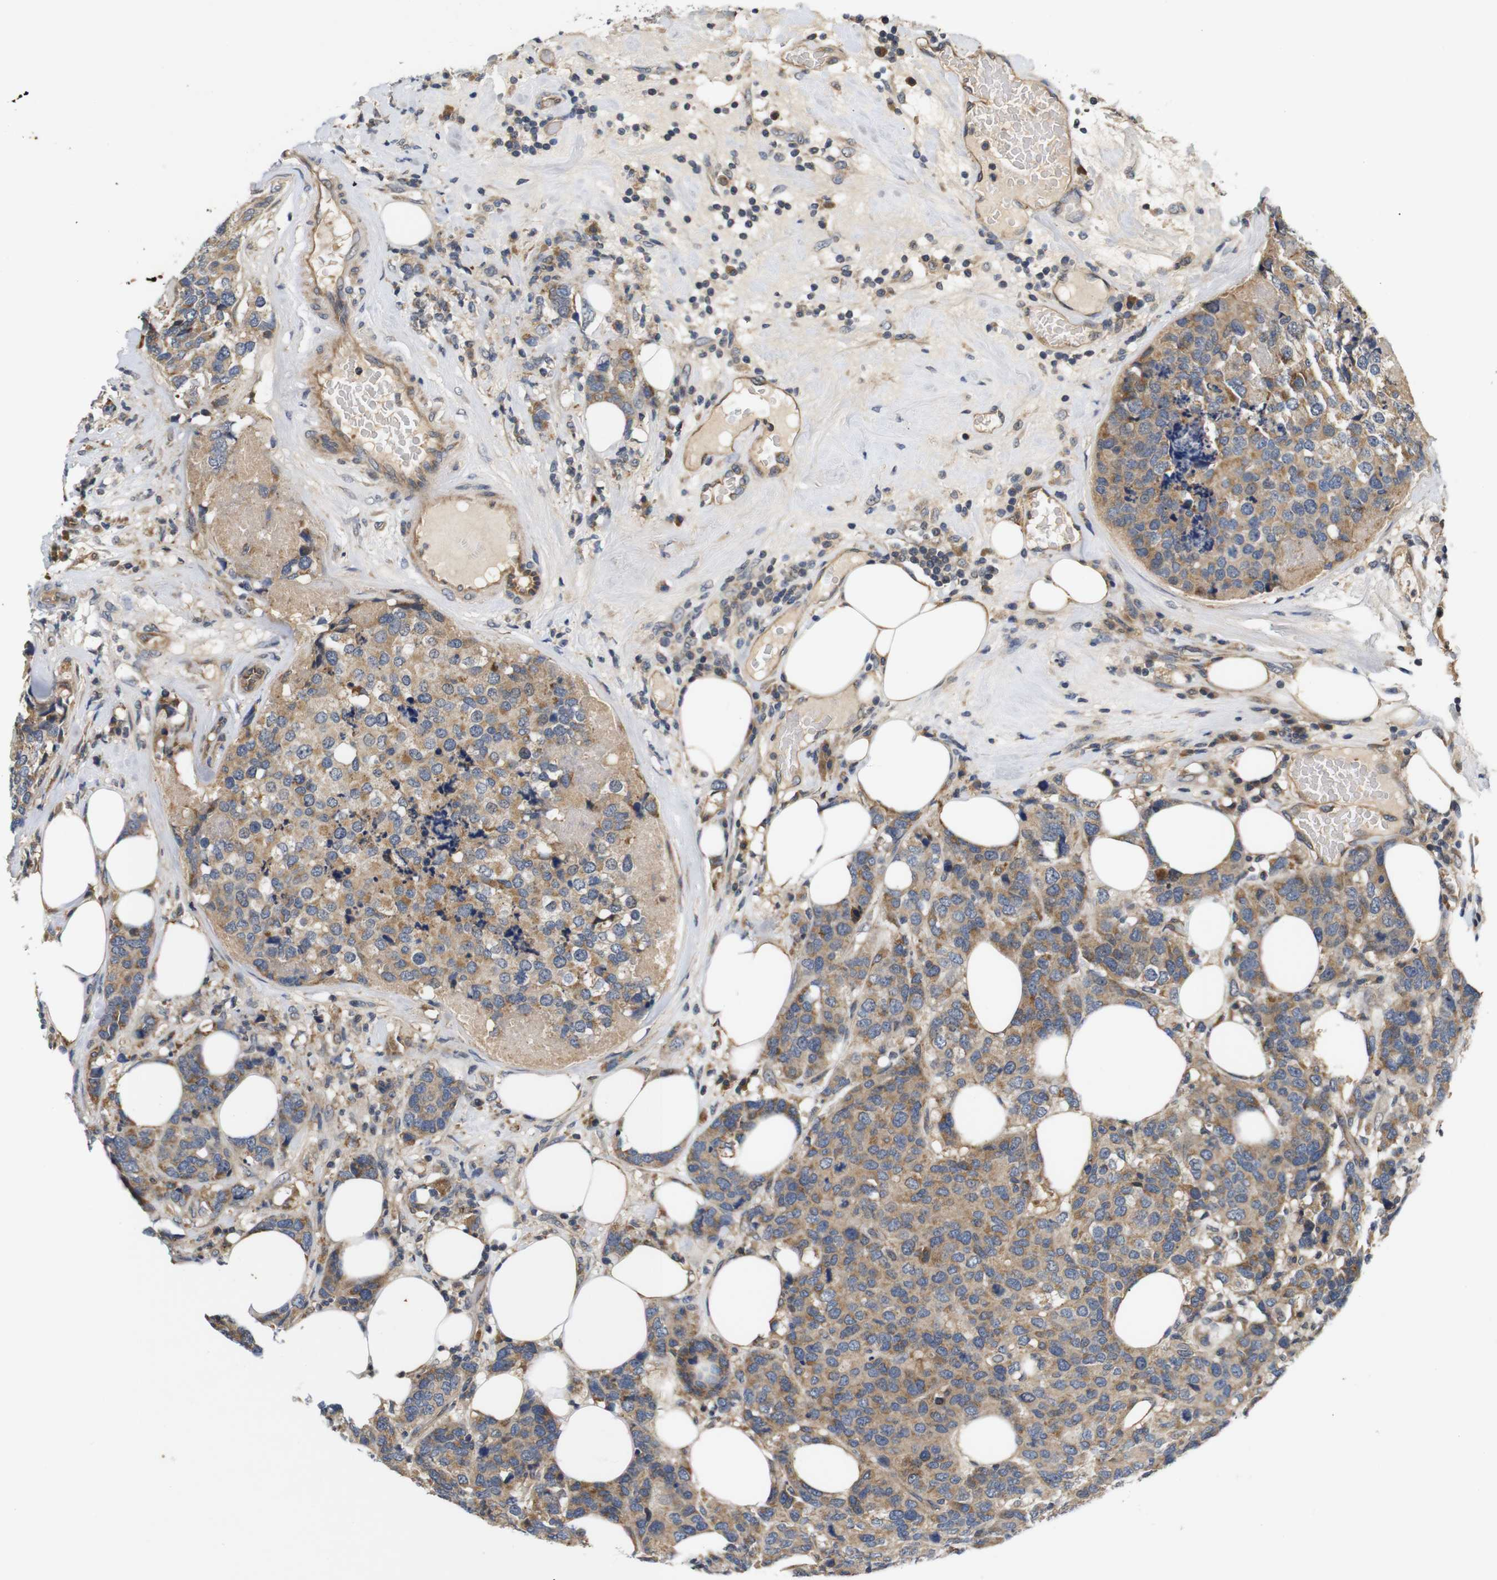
{"staining": {"intensity": "moderate", "quantity": ">75%", "location": "cytoplasmic/membranous"}, "tissue": "breast cancer", "cell_type": "Tumor cells", "image_type": "cancer", "snomed": [{"axis": "morphology", "description": "Lobular carcinoma"}, {"axis": "topography", "description": "Breast"}], "caption": "Lobular carcinoma (breast) stained with a brown dye exhibits moderate cytoplasmic/membranous positive staining in approximately >75% of tumor cells.", "gene": "RIPK1", "patient": {"sex": "female", "age": 59}}